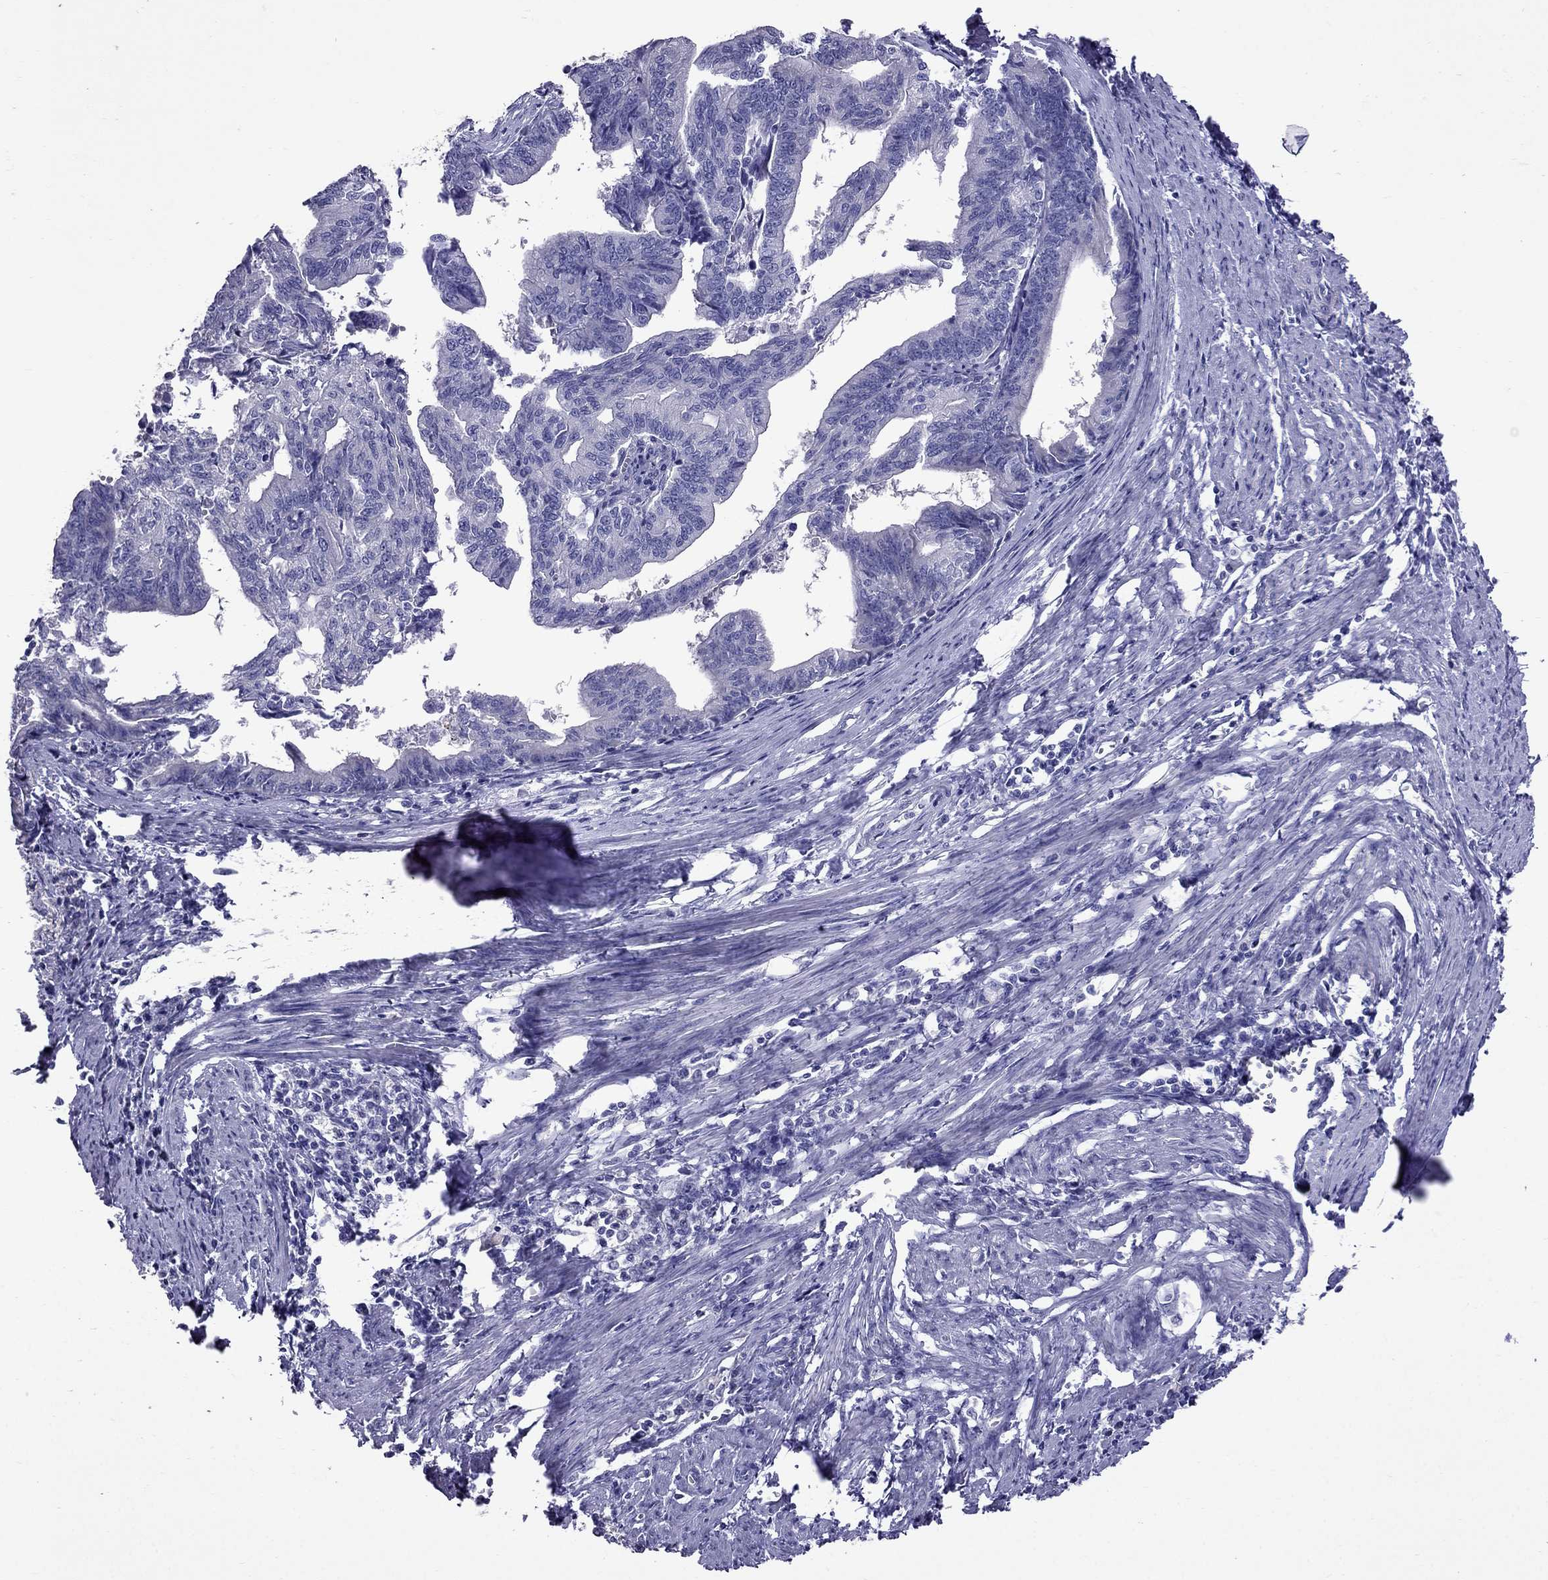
{"staining": {"intensity": "negative", "quantity": "none", "location": "none"}, "tissue": "endometrial cancer", "cell_type": "Tumor cells", "image_type": "cancer", "snomed": [{"axis": "morphology", "description": "Adenocarcinoma, NOS"}, {"axis": "topography", "description": "Endometrium"}], "caption": "DAB immunohistochemical staining of endometrial adenocarcinoma demonstrates no significant expression in tumor cells.", "gene": "OXCT2", "patient": {"sex": "female", "age": 65}}